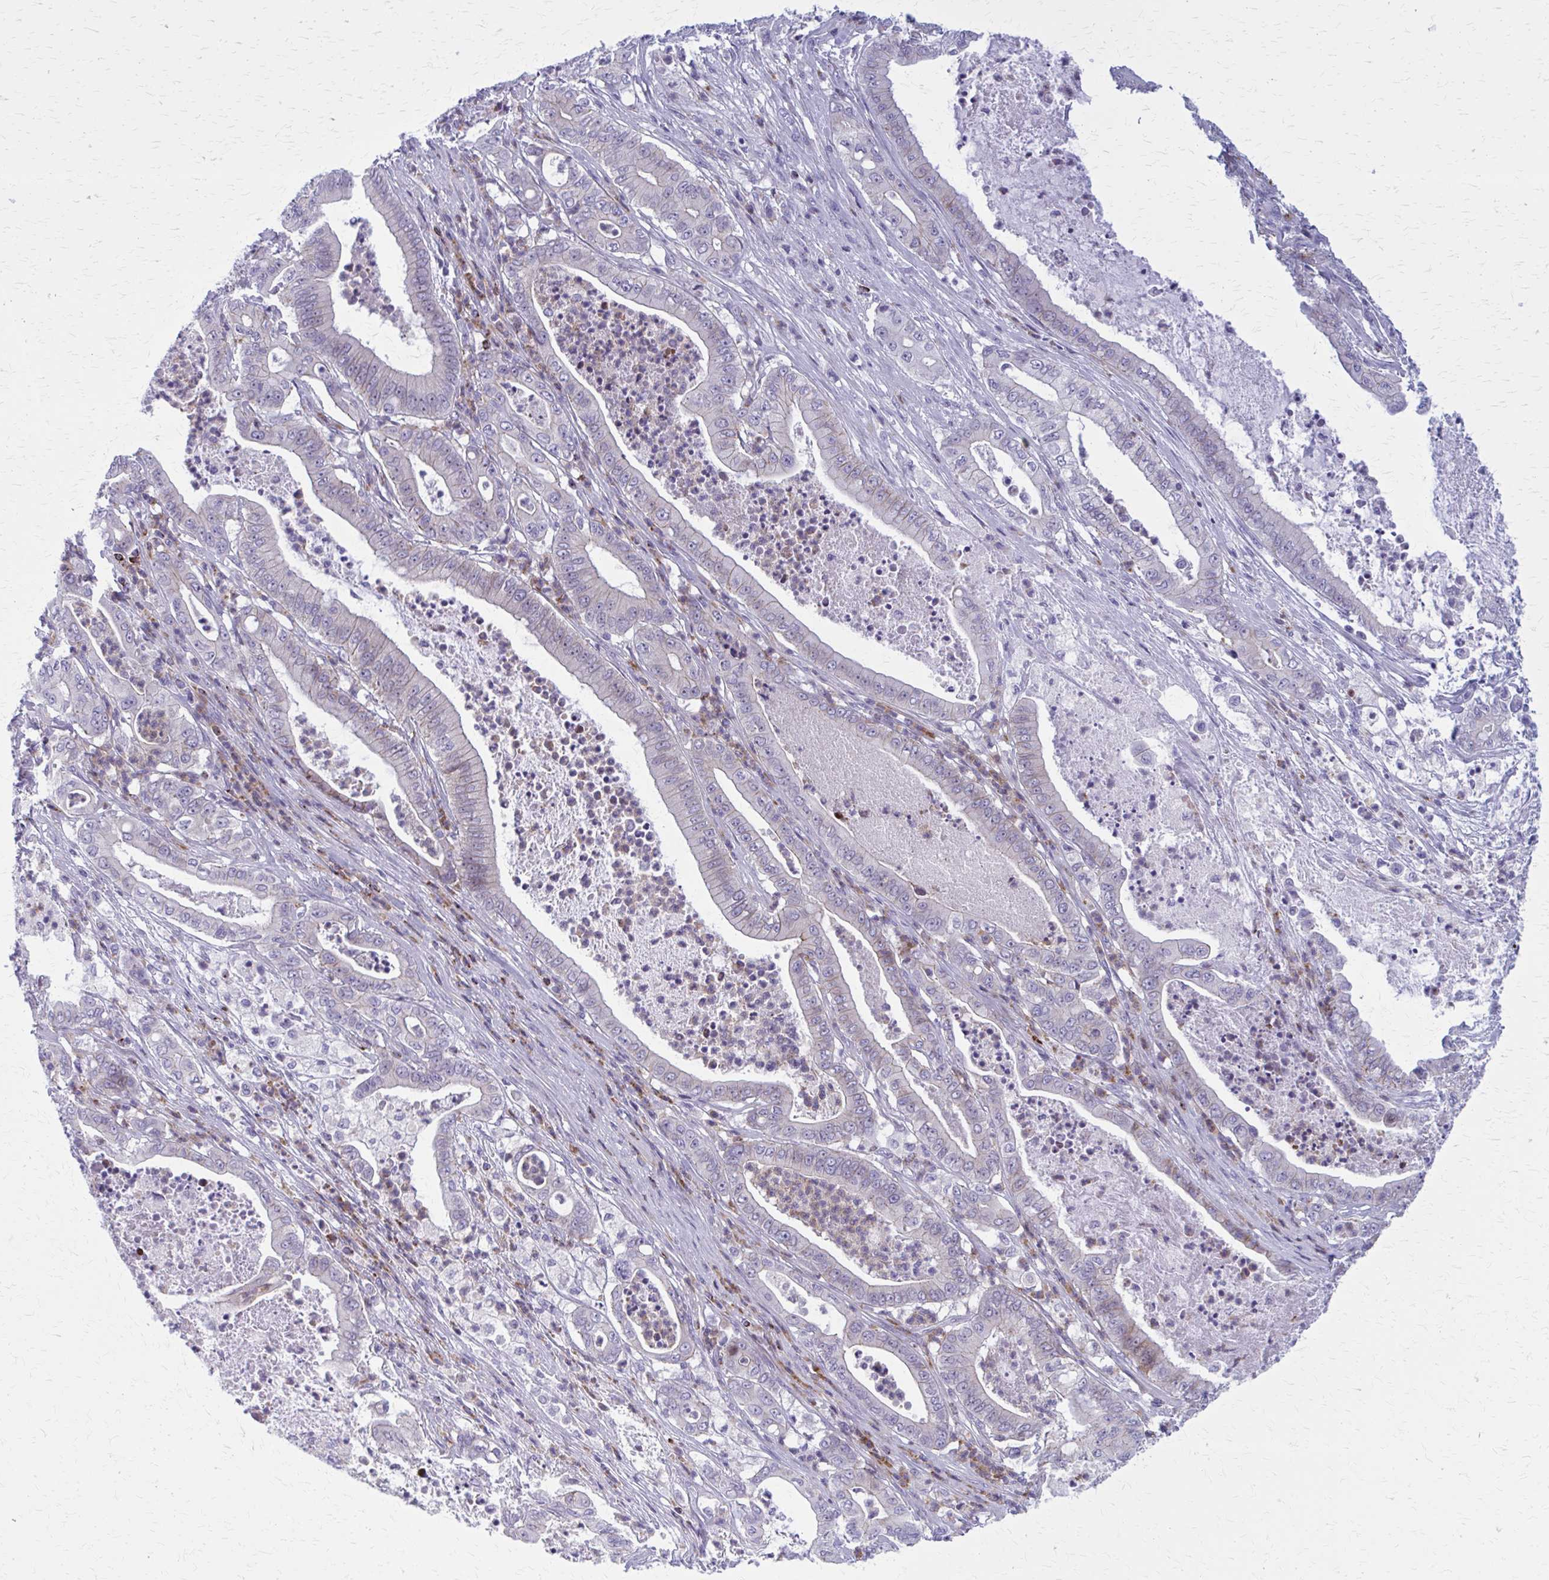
{"staining": {"intensity": "negative", "quantity": "none", "location": "none"}, "tissue": "pancreatic cancer", "cell_type": "Tumor cells", "image_type": "cancer", "snomed": [{"axis": "morphology", "description": "Adenocarcinoma, NOS"}, {"axis": "topography", "description": "Pancreas"}], "caption": "Immunohistochemistry (IHC) photomicrograph of human pancreatic cancer (adenocarcinoma) stained for a protein (brown), which reveals no staining in tumor cells.", "gene": "PEDS1", "patient": {"sex": "male", "age": 71}}